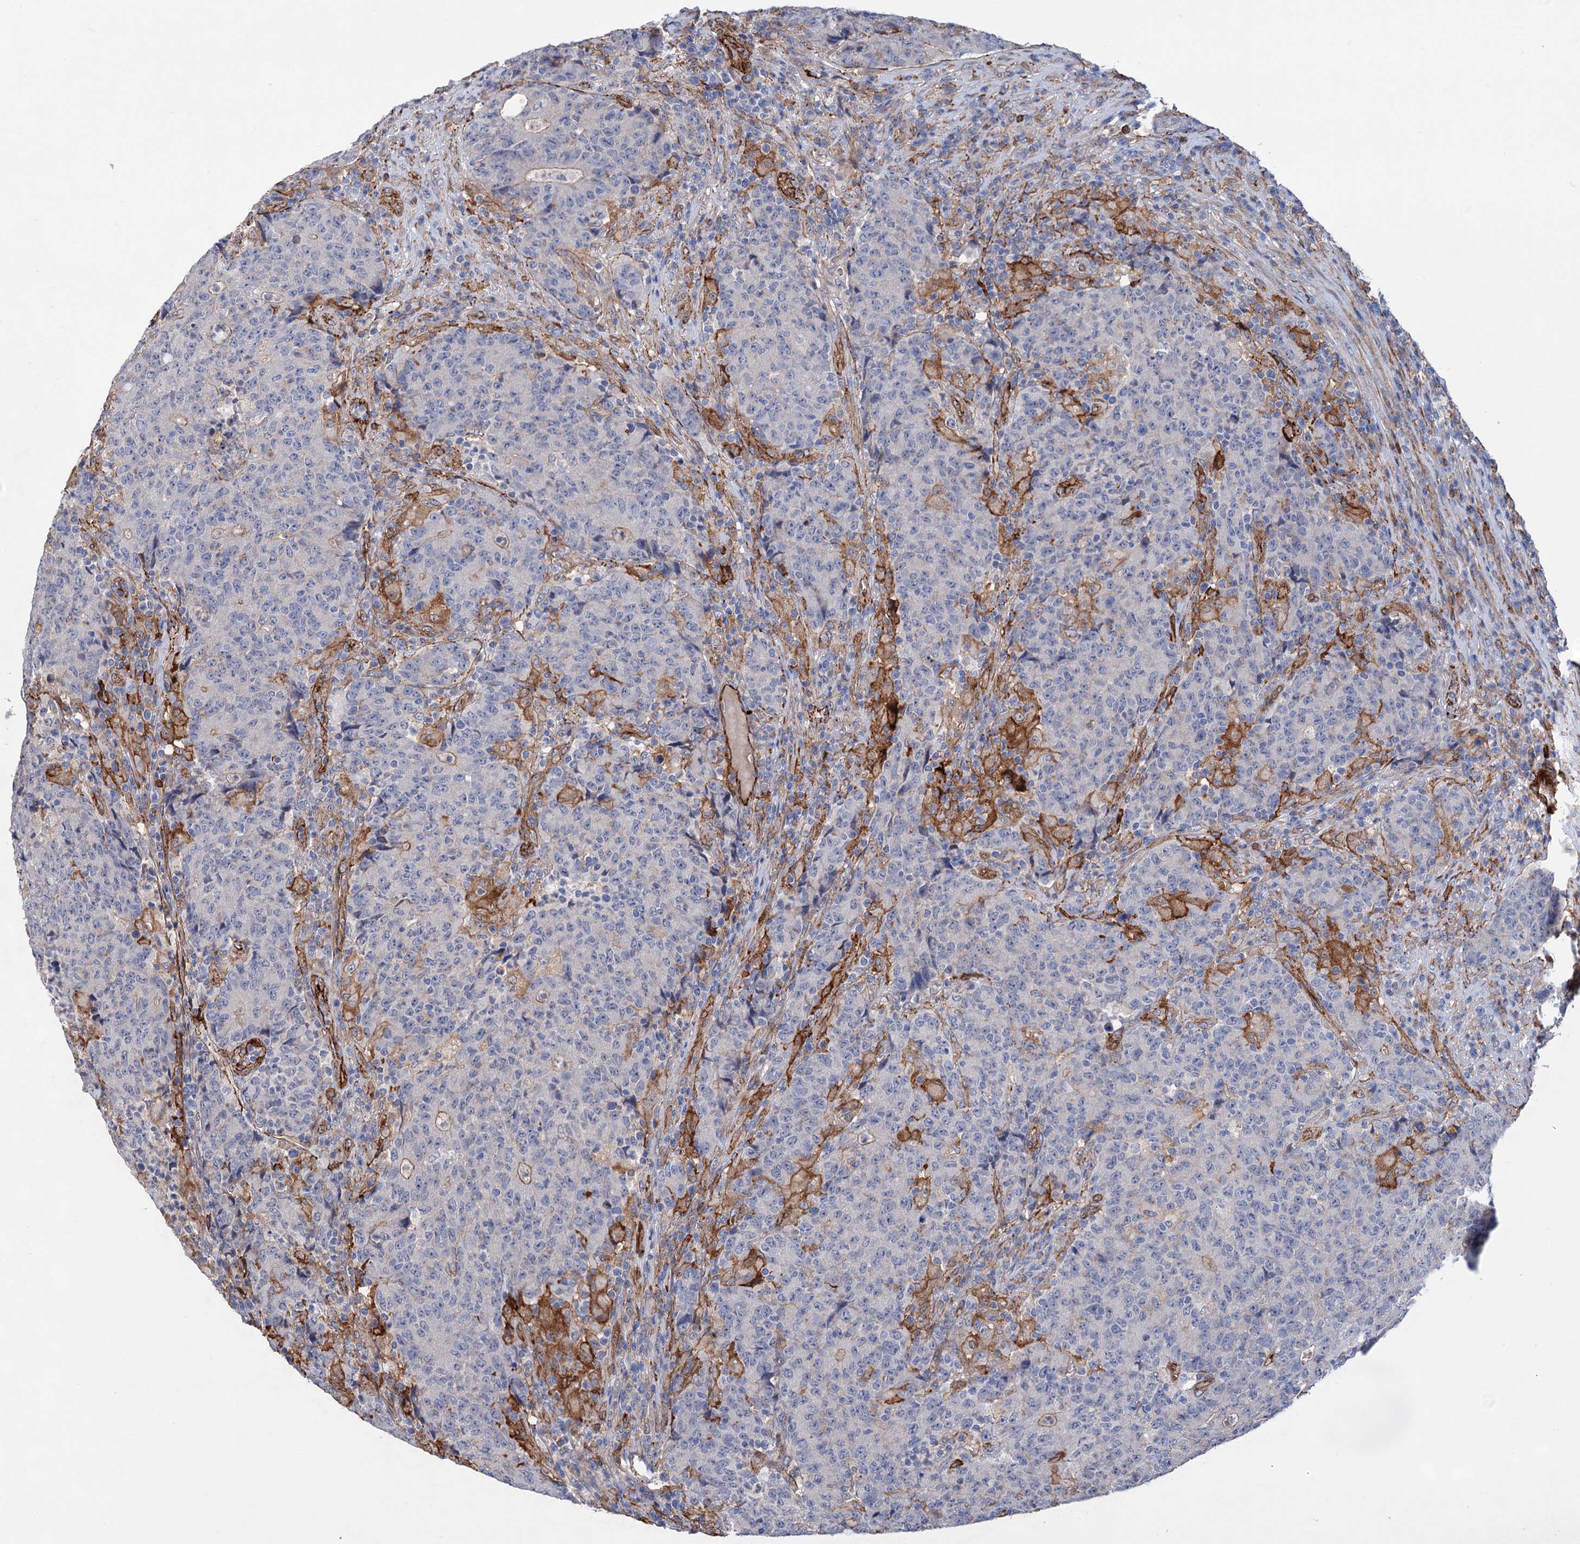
{"staining": {"intensity": "negative", "quantity": "none", "location": "none"}, "tissue": "colorectal cancer", "cell_type": "Tumor cells", "image_type": "cancer", "snomed": [{"axis": "morphology", "description": "Adenocarcinoma, NOS"}, {"axis": "topography", "description": "Colon"}], "caption": "Immunohistochemistry (IHC) micrograph of human colorectal adenocarcinoma stained for a protein (brown), which demonstrates no staining in tumor cells. Brightfield microscopy of immunohistochemistry (IHC) stained with DAB (brown) and hematoxylin (blue), captured at high magnification.", "gene": "TMTC3", "patient": {"sex": "female", "age": 75}}